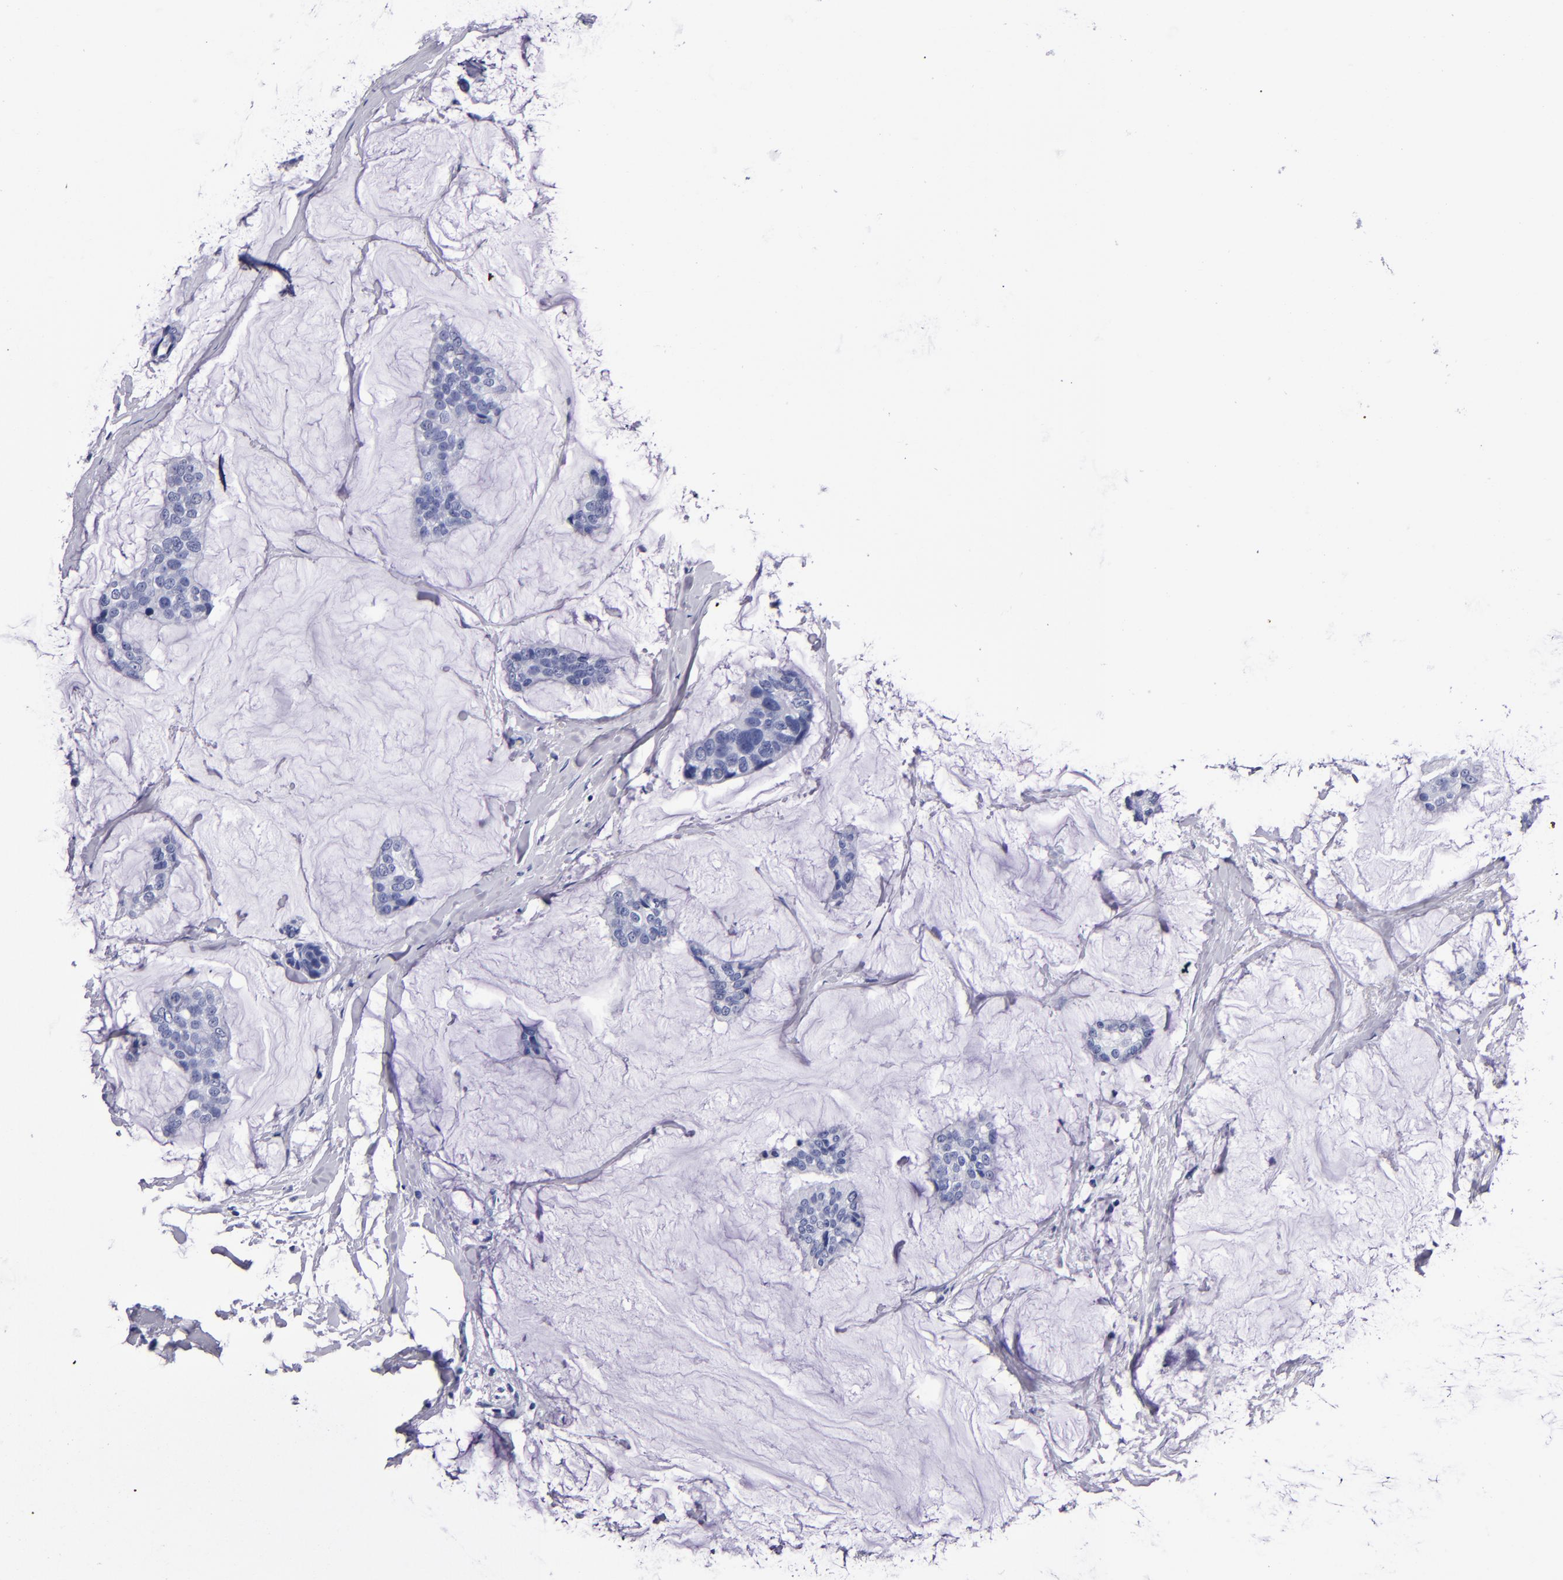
{"staining": {"intensity": "negative", "quantity": "none", "location": "none"}, "tissue": "breast cancer", "cell_type": "Tumor cells", "image_type": "cancer", "snomed": [{"axis": "morphology", "description": "Duct carcinoma"}, {"axis": "topography", "description": "Breast"}], "caption": "IHC of invasive ductal carcinoma (breast) shows no staining in tumor cells.", "gene": "S100A8", "patient": {"sex": "female", "age": 93}}